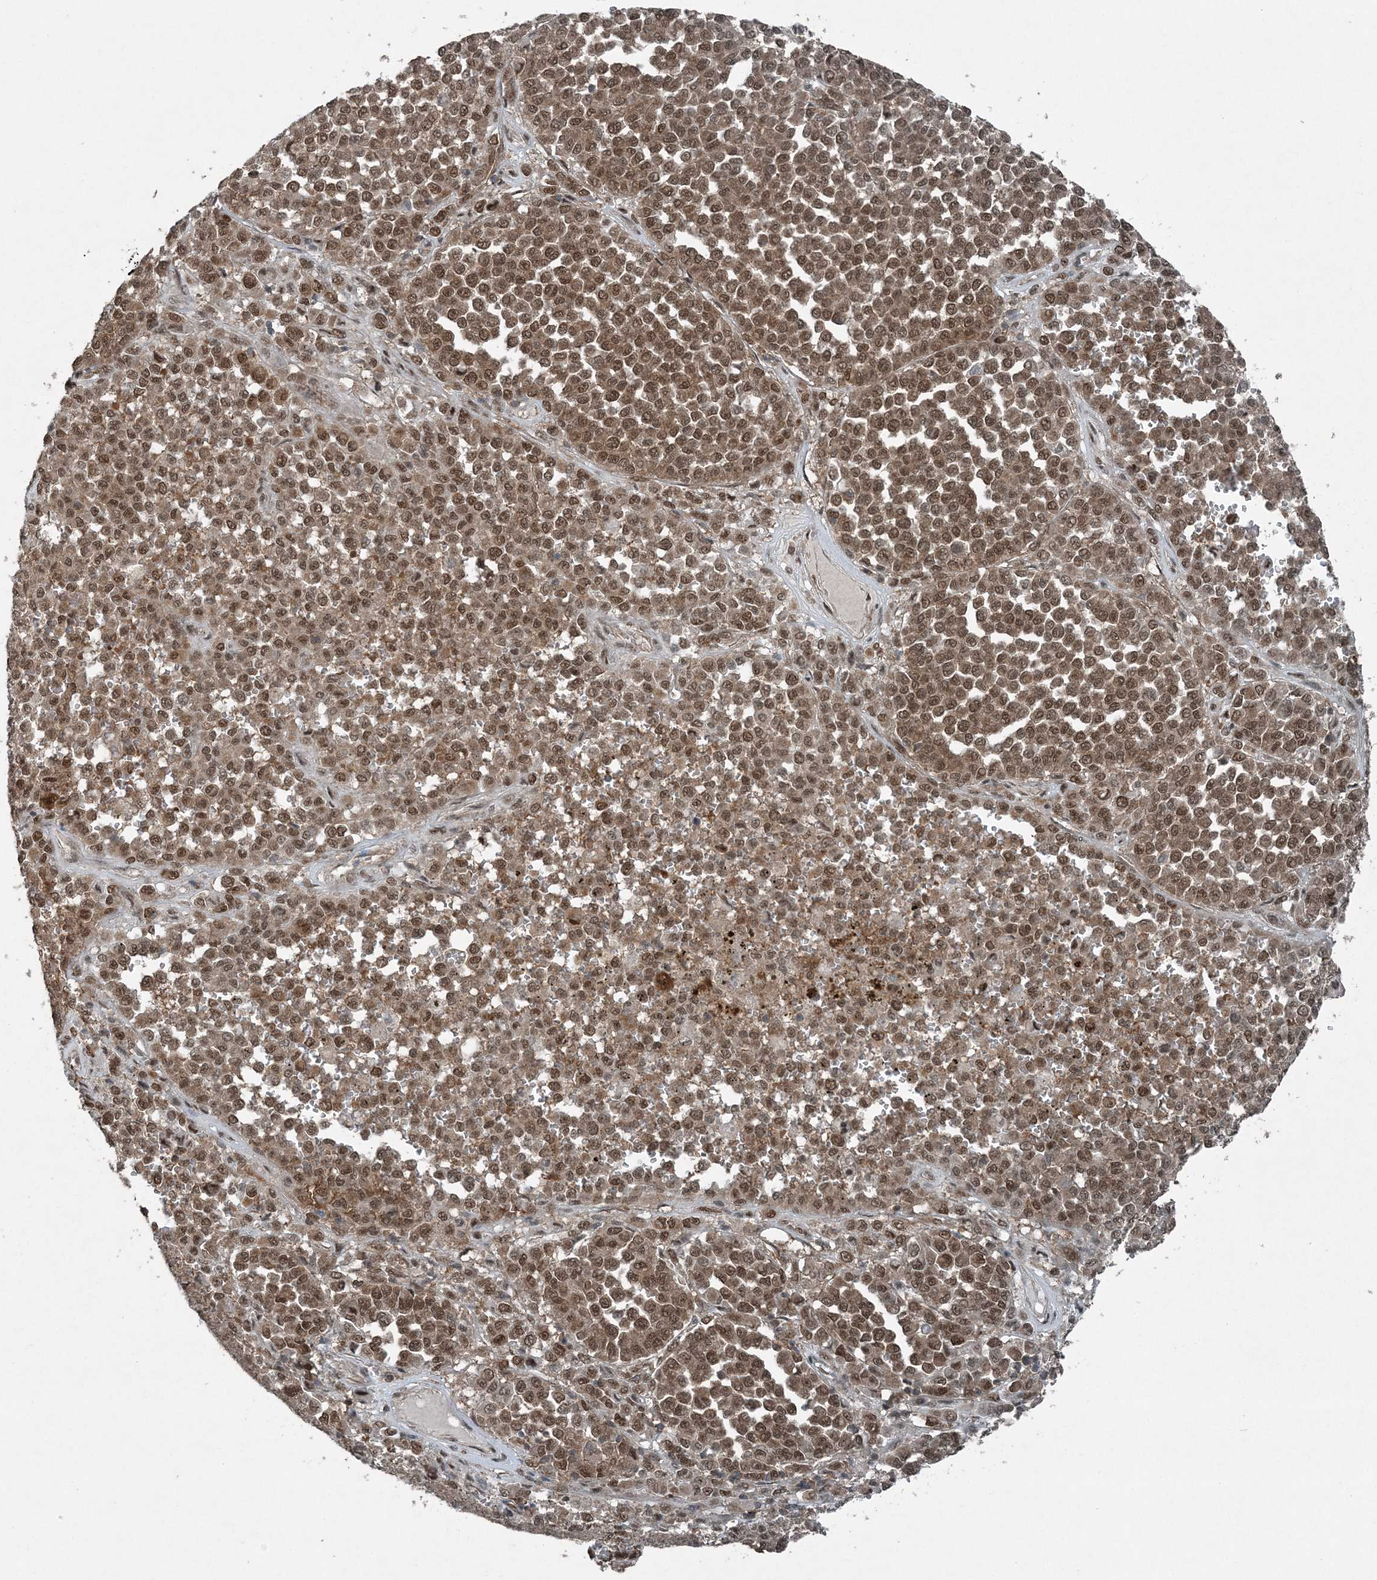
{"staining": {"intensity": "moderate", "quantity": ">75%", "location": "cytoplasmic/membranous,nuclear"}, "tissue": "melanoma", "cell_type": "Tumor cells", "image_type": "cancer", "snomed": [{"axis": "morphology", "description": "Malignant melanoma, Metastatic site"}, {"axis": "topography", "description": "Pancreas"}], "caption": "The photomicrograph reveals a brown stain indicating the presence of a protein in the cytoplasmic/membranous and nuclear of tumor cells in malignant melanoma (metastatic site). The staining was performed using DAB to visualize the protein expression in brown, while the nuclei were stained in blue with hematoxylin (Magnification: 20x).", "gene": "COPS7B", "patient": {"sex": "female", "age": 30}}